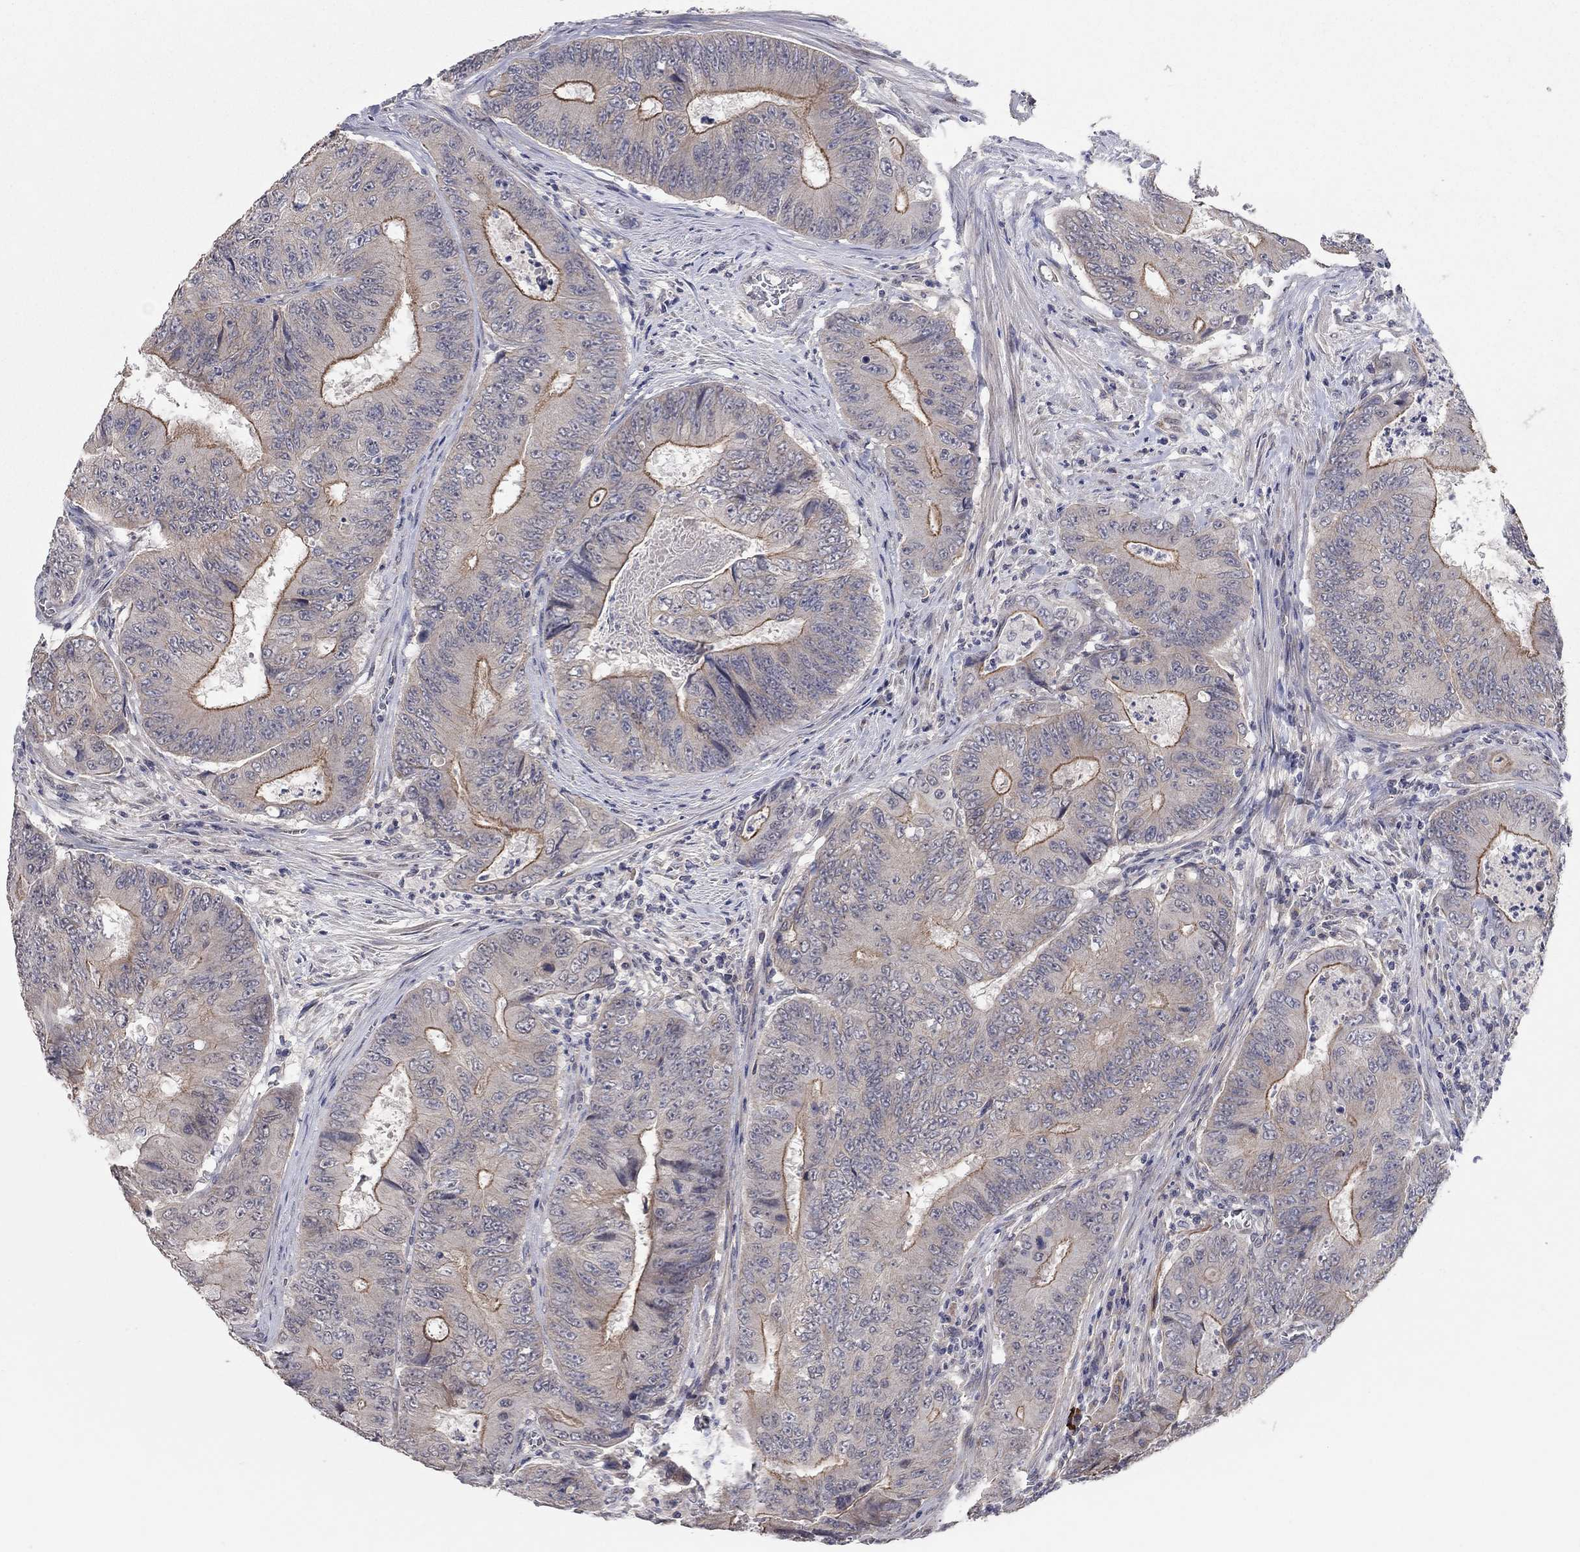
{"staining": {"intensity": "strong", "quantity": "25%-75%", "location": "cytoplasmic/membranous"}, "tissue": "colorectal cancer", "cell_type": "Tumor cells", "image_type": "cancer", "snomed": [{"axis": "morphology", "description": "Adenocarcinoma, NOS"}, {"axis": "topography", "description": "Colon"}], "caption": "Immunohistochemistry (IHC) image of neoplastic tissue: colorectal cancer (adenocarcinoma) stained using immunohistochemistry displays high levels of strong protein expression localized specifically in the cytoplasmic/membranous of tumor cells, appearing as a cytoplasmic/membranous brown color.", "gene": "WASF3", "patient": {"sex": "female", "age": 48}}